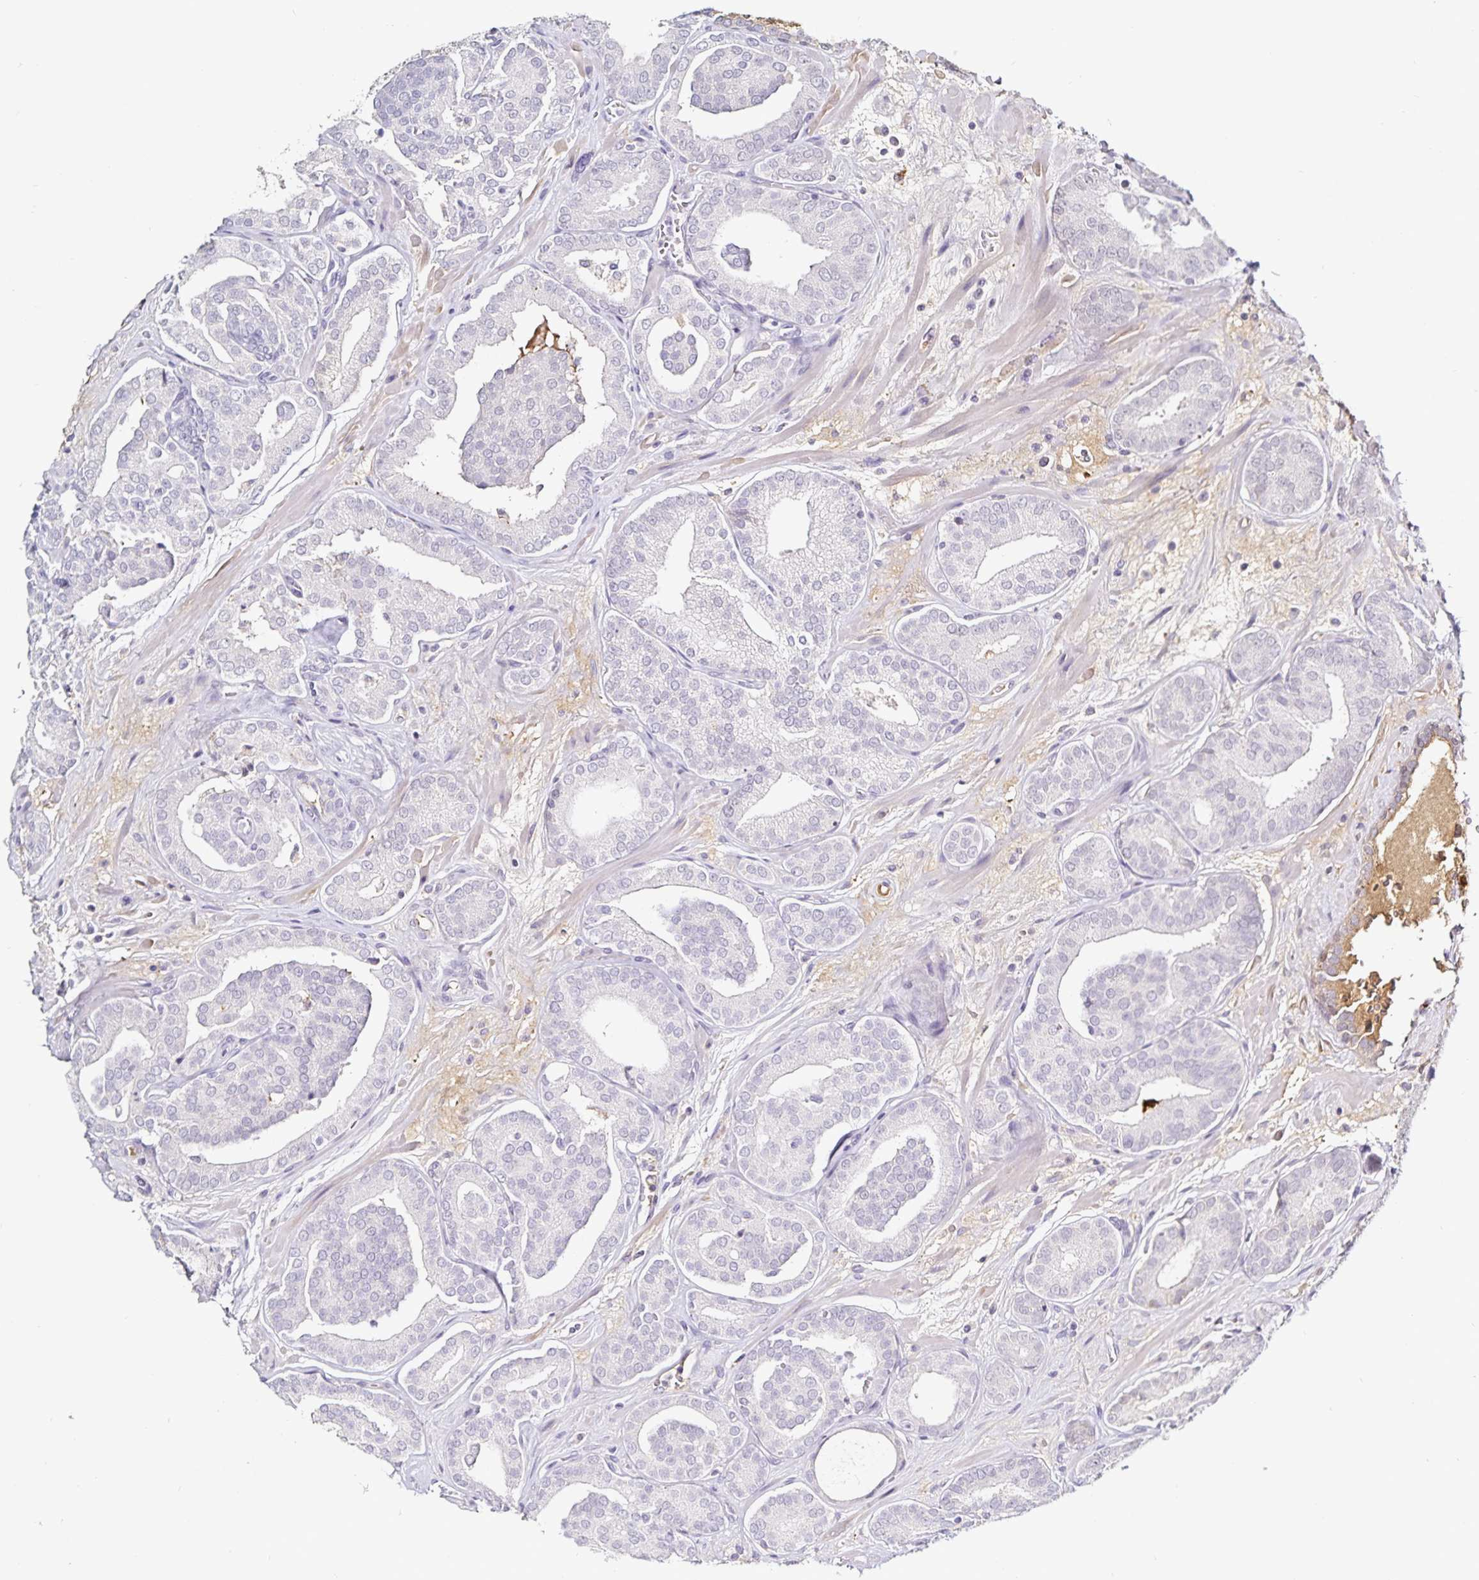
{"staining": {"intensity": "negative", "quantity": "none", "location": "none"}, "tissue": "prostate cancer", "cell_type": "Tumor cells", "image_type": "cancer", "snomed": [{"axis": "morphology", "description": "Adenocarcinoma, High grade"}, {"axis": "topography", "description": "Prostate"}], "caption": "High magnification brightfield microscopy of prostate cancer stained with DAB (brown) and counterstained with hematoxylin (blue): tumor cells show no significant staining.", "gene": "TTR", "patient": {"sex": "male", "age": 66}}